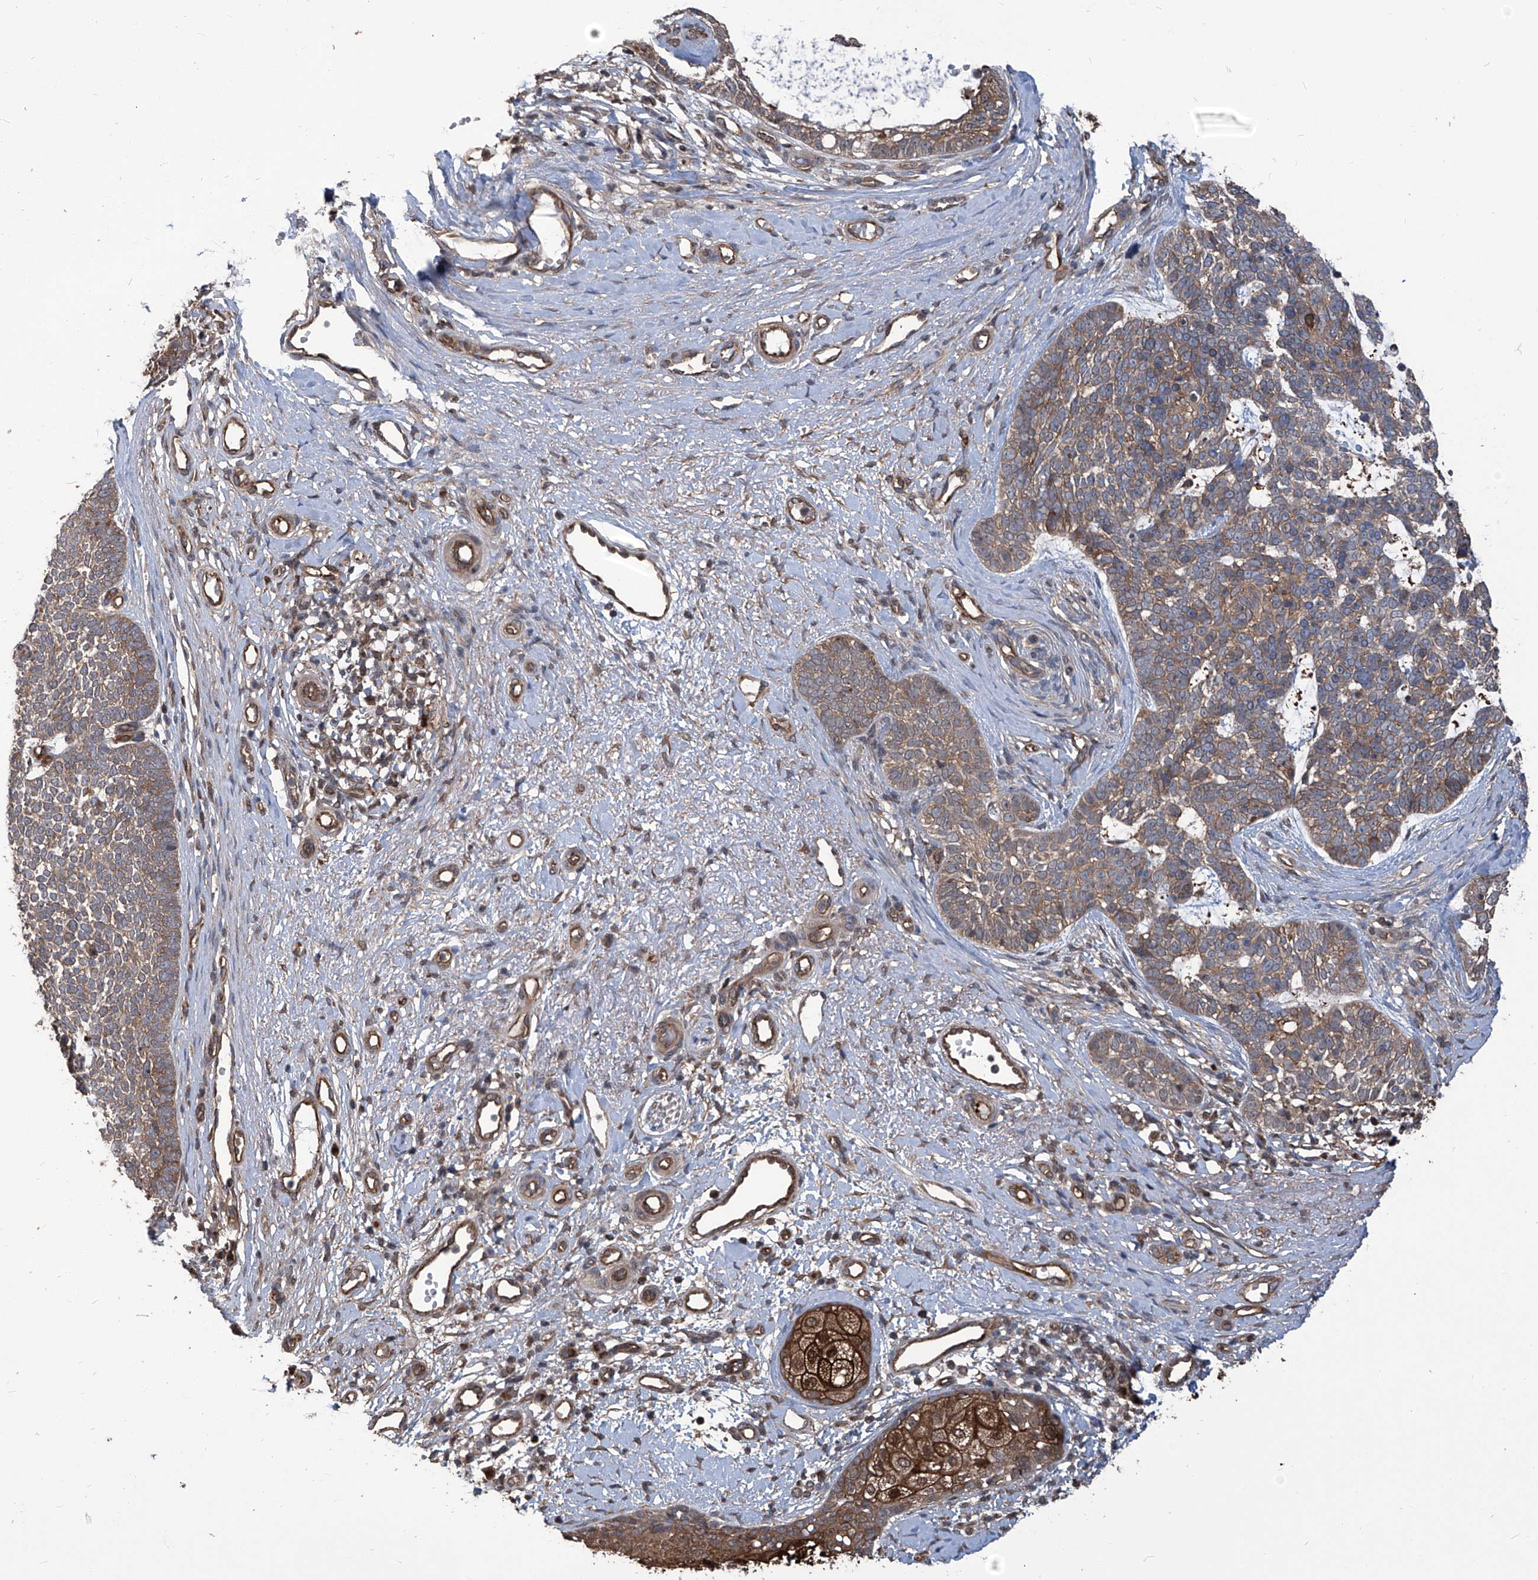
{"staining": {"intensity": "weak", "quantity": ">75%", "location": "cytoplasmic/membranous"}, "tissue": "skin cancer", "cell_type": "Tumor cells", "image_type": "cancer", "snomed": [{"axis": "morphology", "description": "Basal cell carcinoma"}, {"axis": "topography", "description": "Skin"}], "caption": "Skin basal cell carcinoma was stained to show a protein in brown. There is low levels of weak cytoplasmic/membranous expression in about >75% of tumor cells.", "gene": "PSMB1", "patient": {"sex": "female", "age": 81}}